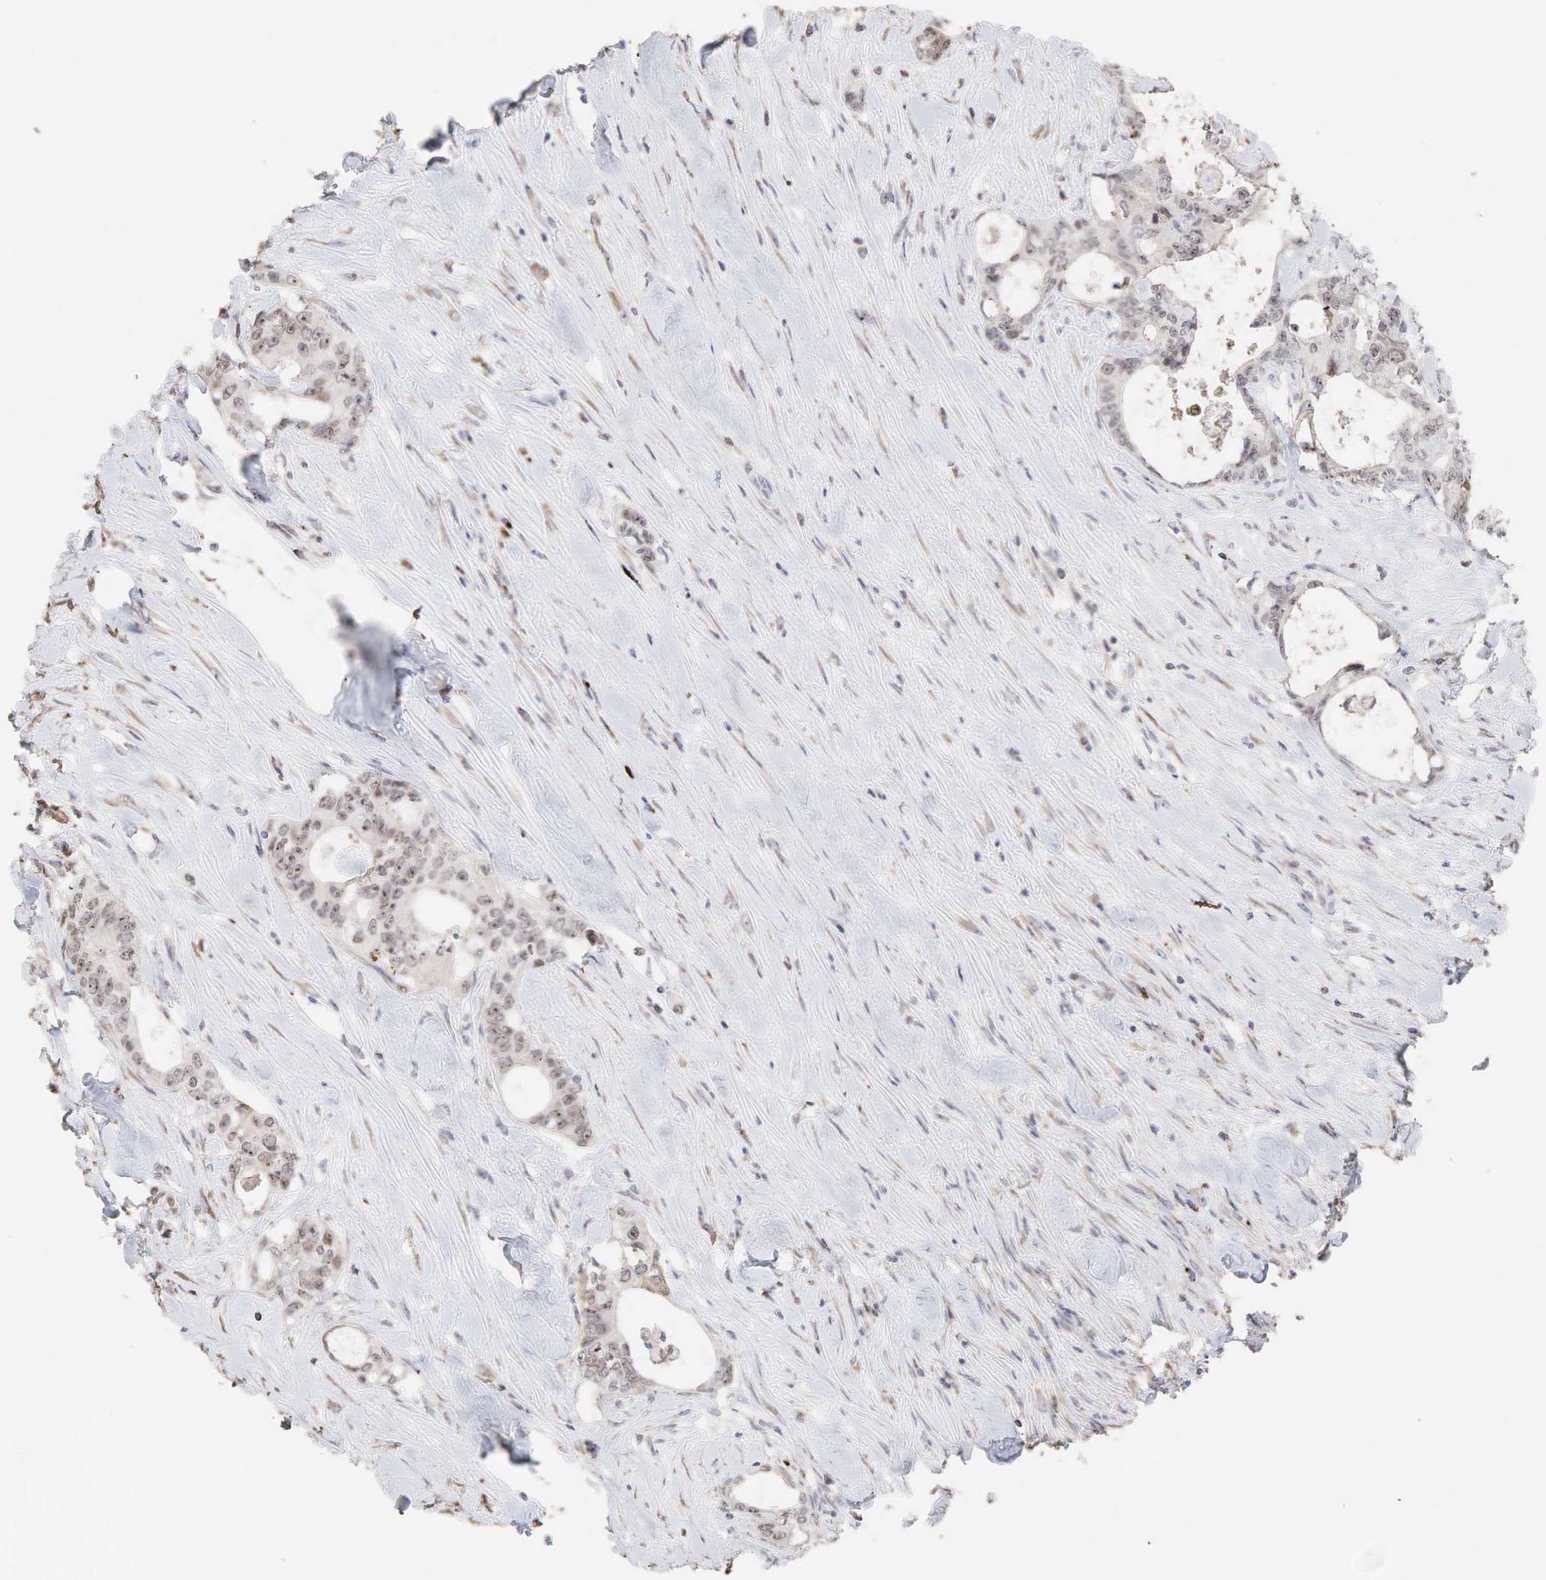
{"staining": {"intensity": "moderate", "quantity": "25%-75%", "location": "cytoplasmic/membranous,nuclear"}, "tissue": "colorectal cancer", "cell_type": "Tumor cells", "image_type": "cancer", "snomed": [{"axis": "morphology", "description": "Adenocarcinoma, NOS"}, {"axis": "topography", "description": "Rectum"}], "caption": "Immunohistochemistry (IHC) (DAB (3,3'-diaminobenzidine)) staining of human colorectal adenocarcinoma shows moderate cytoplasmic/membranous and nuclear protein expression in approximately 25%-75% of tumor cells. Using DAB (brown) and hematoxylin (blue) stains, captured at high magnification using brightfield microscopy.", "gene": "DKC1", "patient": {"sex": "female", "age": 57}}